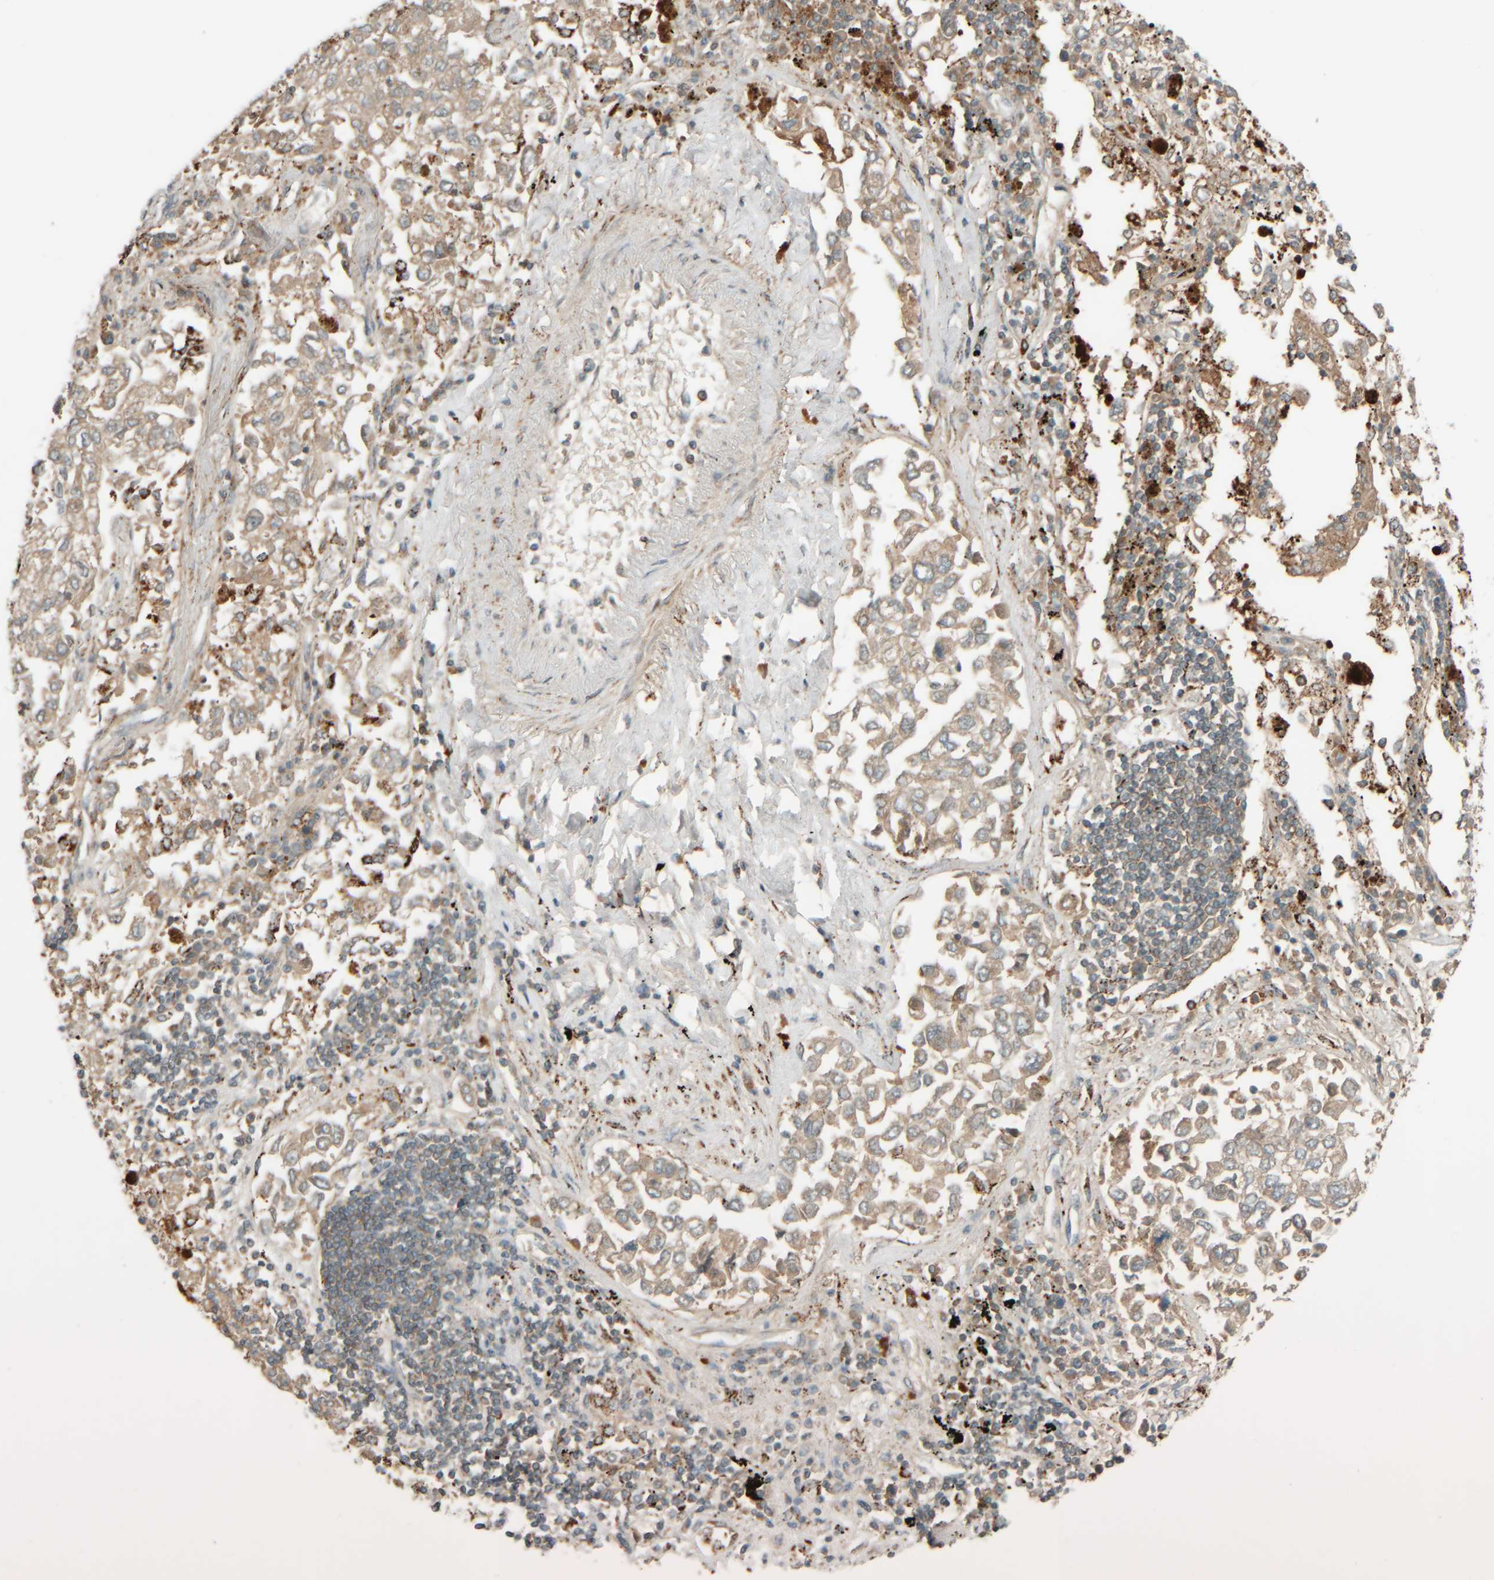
{"staining": {"intensity": "weak", "quantity": "25%-75%", "location": "cytoplasmic/membranous"}, "tissue": "lung cancer", "cell_type": "Tumor cells", "image_type": "cancer", "snomed": [{"axis": "morphology", "description": "Inflammation, NOS"}, {"axis": "morphology", "description": "Adenocarcinoma, NOS"}, {"axis": "topography", "description": "Lung"}], "caption": "Immunohistochemistry micrograph of human lung cancer (adenocarcinoma) stained for a protein (brown), which demonstrates low levels of weak cytoplasmic/membranous staining in about 25%-75% of tumor cells.", "gene": "SPAG5", "patient": {"sex": "male", "age": 63}}